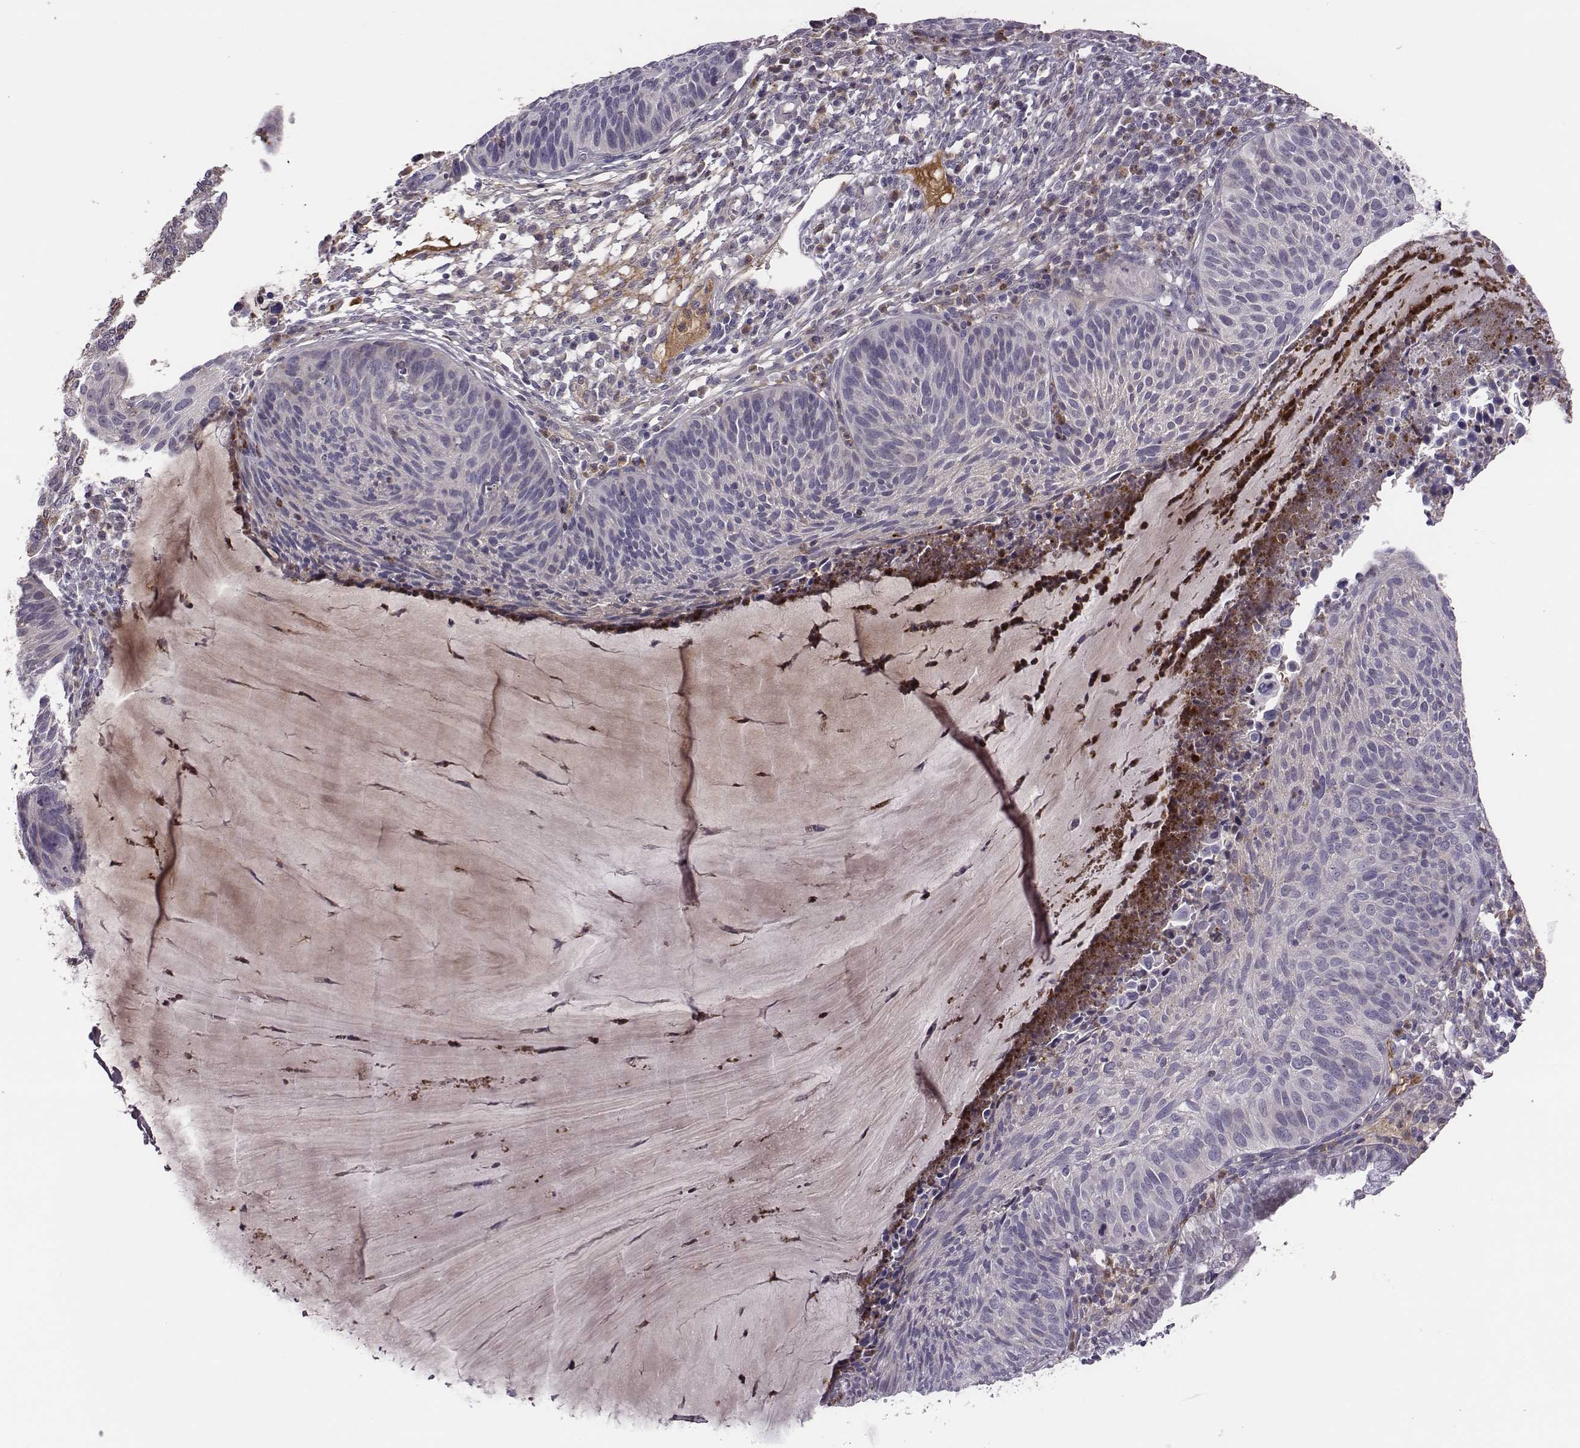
{"staining": {"intensity": "negative", "quantity": "none", "location": "none"}, "tissue": "cervical cancer", "cell_type": "Tumor cells", "image_type": "cancer", "snomed": [{"axis": "morphology", "description": "Squamous cell carcinoma, NOS"}, {"axis": "topography", "description": "Cervix"}], "caption": "Immunohistochemistry (IHC) of human cervical cancer (squamous cell carcinoma) displays no staining in tumor cells. Nuclei are stained in blue.", "gene": "KMO", "patient": {"sex": "female", "age": 36}}